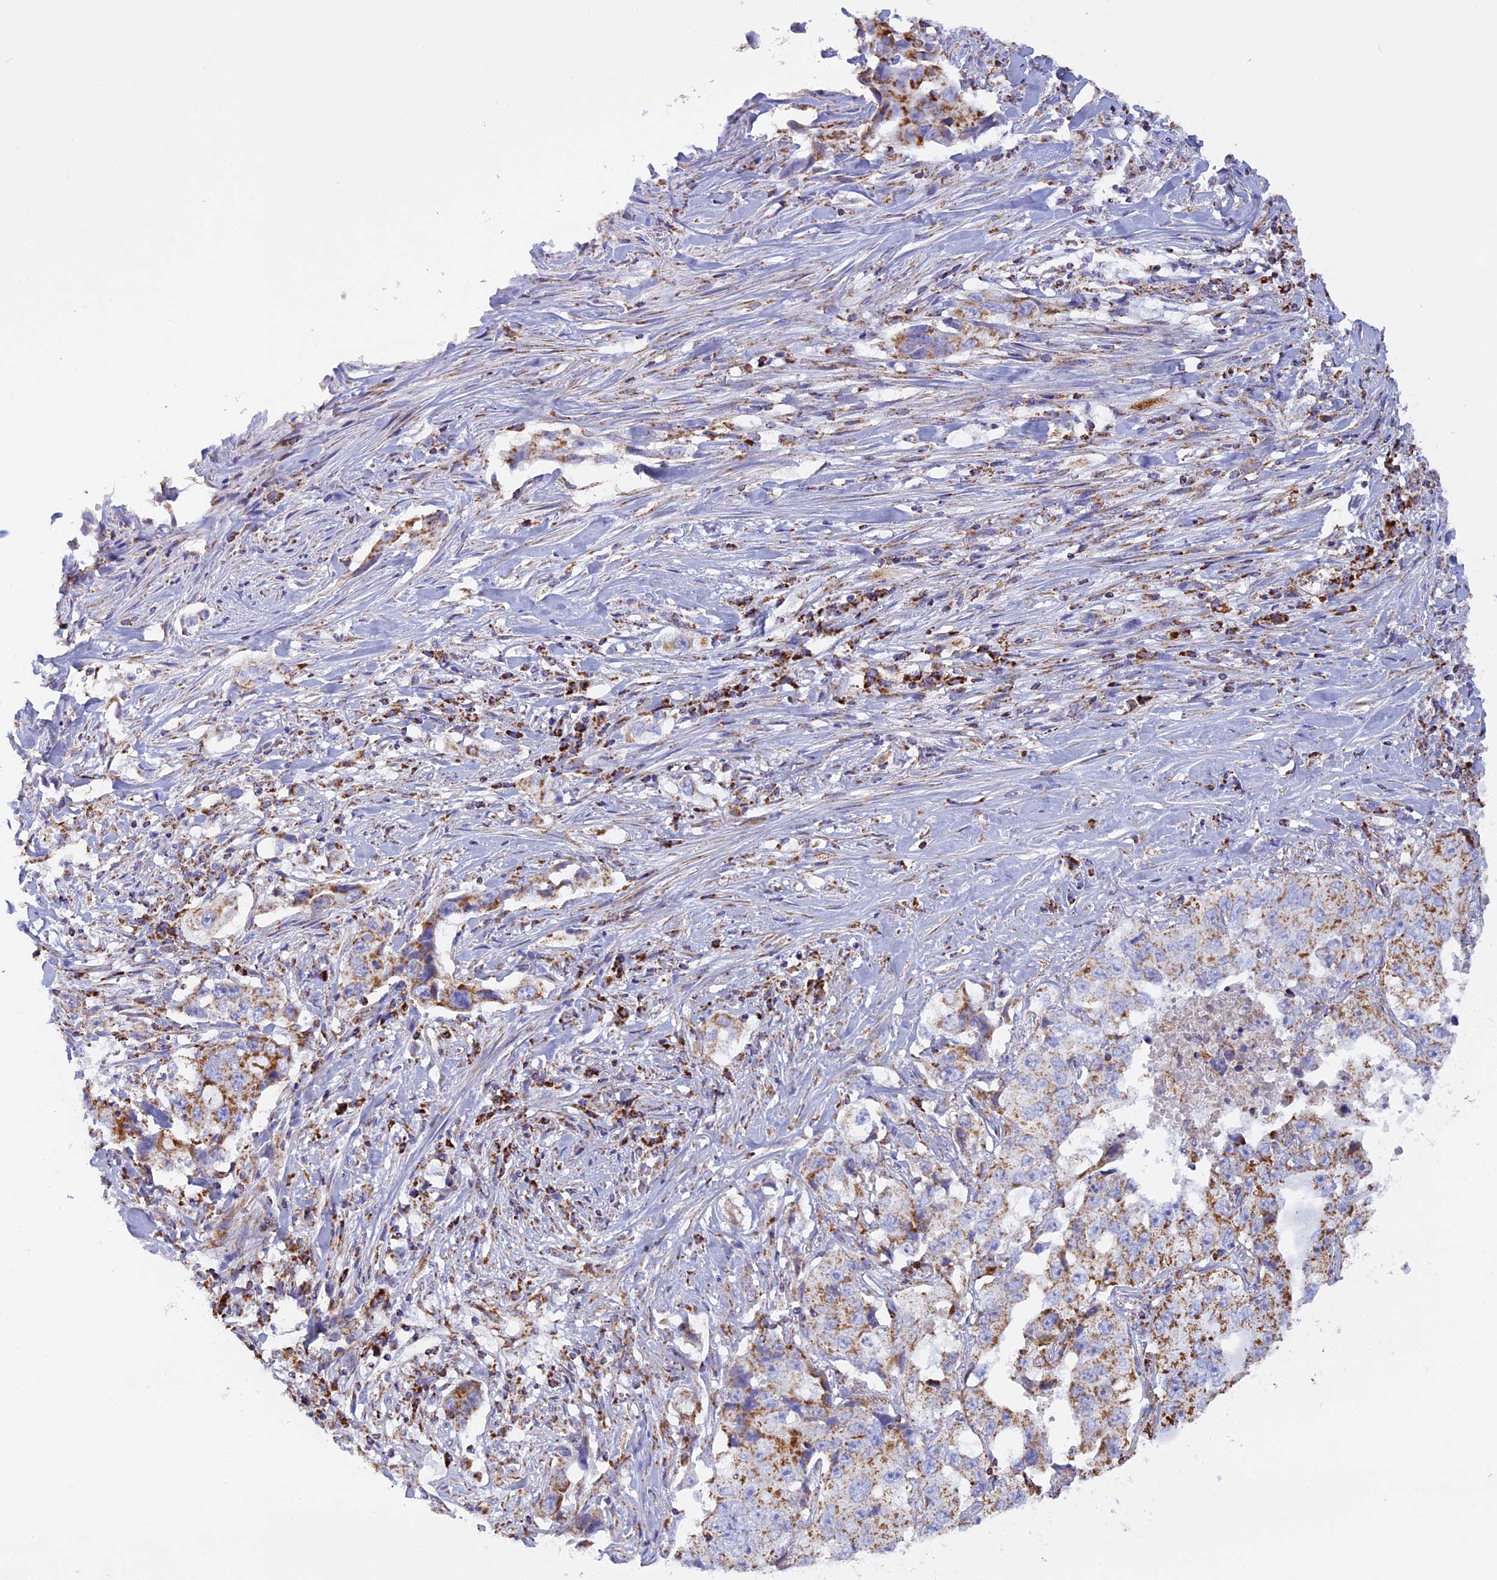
{"staining": {"intensity": "moderate", "quantity": ">75%", "location": "cytoplasmic/membranous"}, "tissue": "lung cancer", "cell_type": "Tumor cells", "image_type": "cancer", "snomed": [{"axis": "morphology", "description": "Adenocarcinoma, NOS"}, {"axis": "topography", "description": "Lung"}], "caption": "DAB immunohistochemical staining of human lung adenocarcinoma shows moderate cytoplasmic/membranous protein positivity in about >75% of tumor cells.", "gene": "KCNG1", "patient": {"sex": "female", "age": 51}}